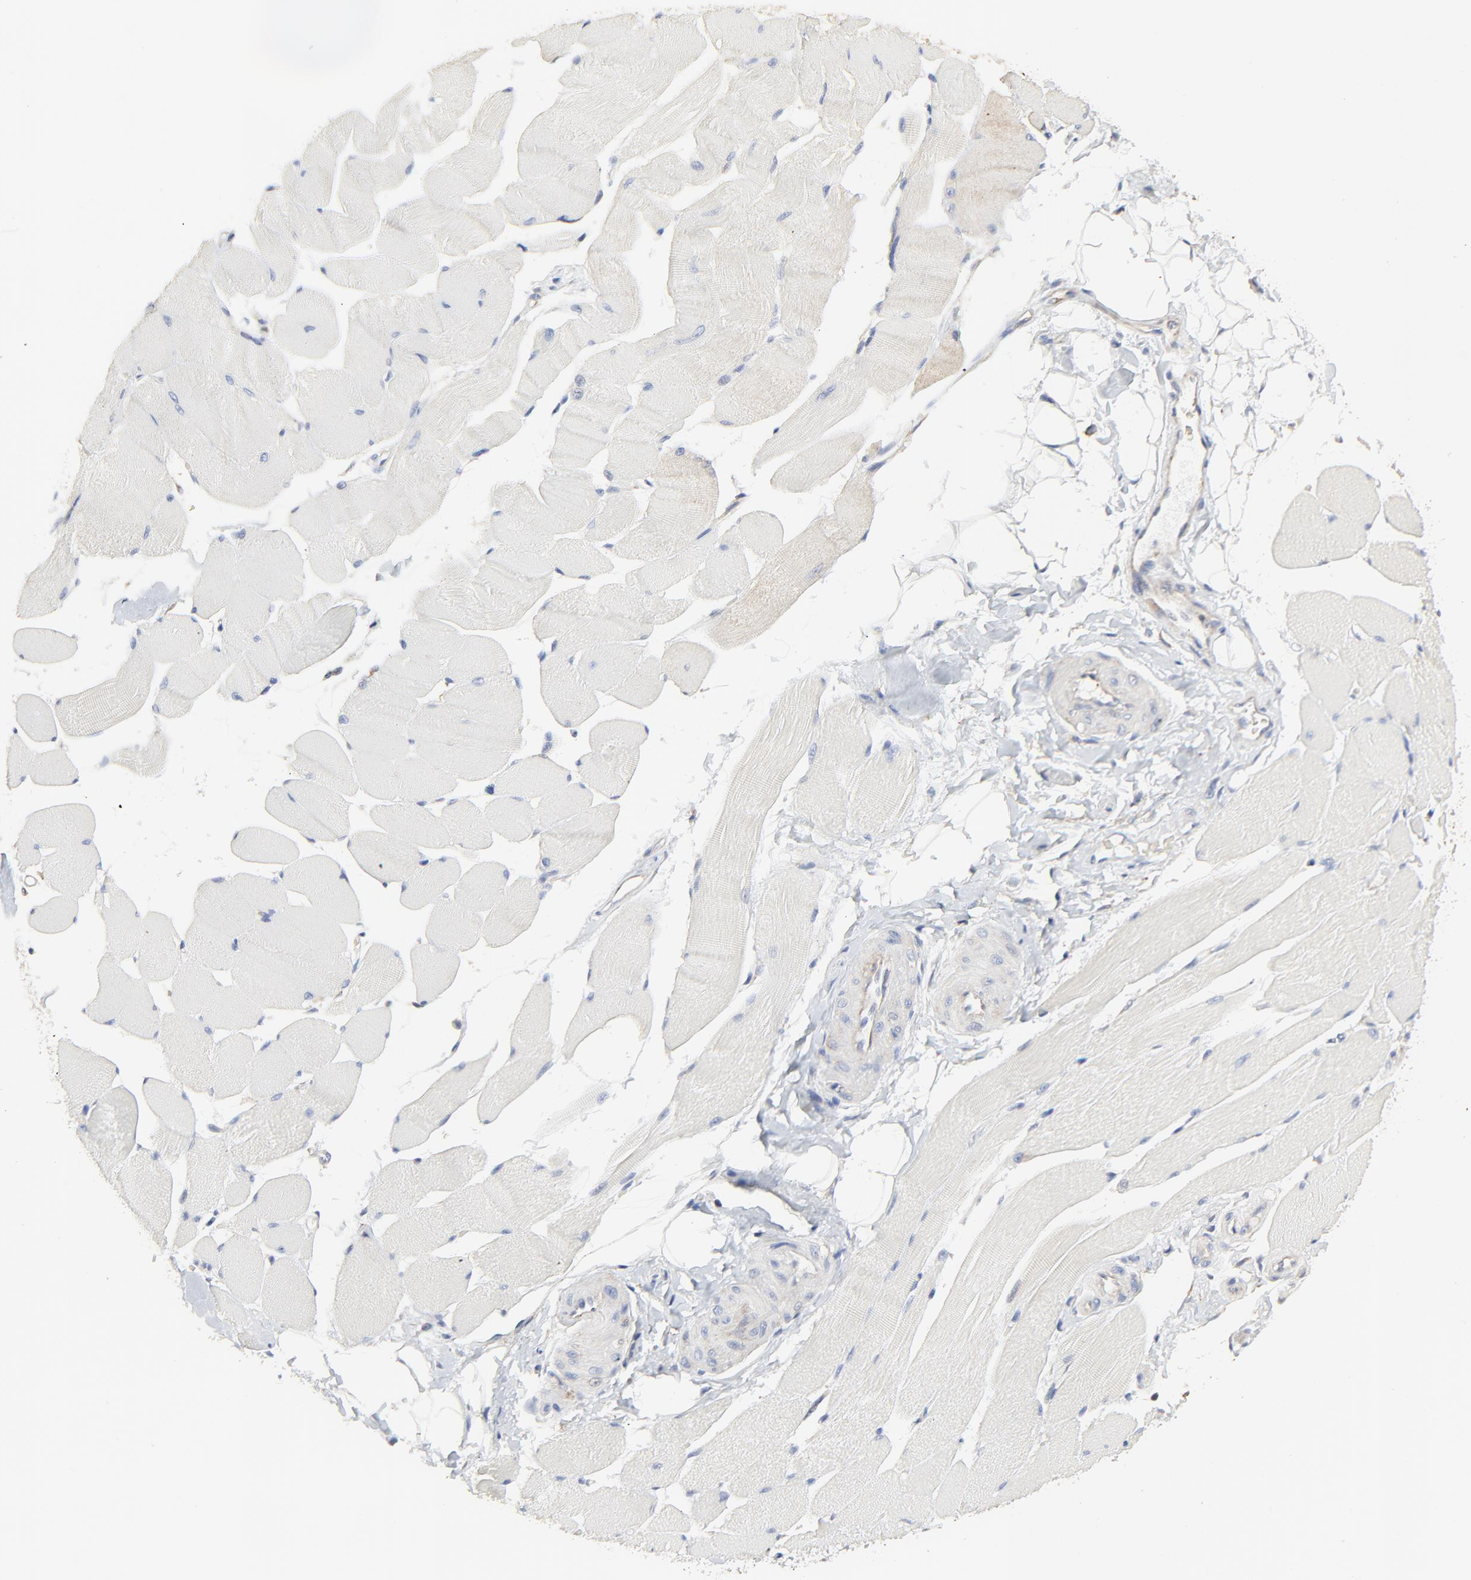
{"staining": {"intensity": "negative", "quantity": "none", "location": "none"}, "tissue": "skeletal muscle", "cell_type": "Myocytes", "image_type": "normal", "snomed": [{"axis": "morphology", "description": "Normal tissue, NOS"}, {"axis": "topography", "description": "Skeletal muscle"}, {"axis": "topography", "description": "Peripheral nerve tissue"}], "caption": "This histopathology image is of unremarkable skeletal muscle stained with immunohistochemistry (IHC) to label a protein in brown with the nuclei are counter-stained blue. There is no staining in myocytes.", "gene": "NXF3", "patient": {"sex": "female", "age": 84}}